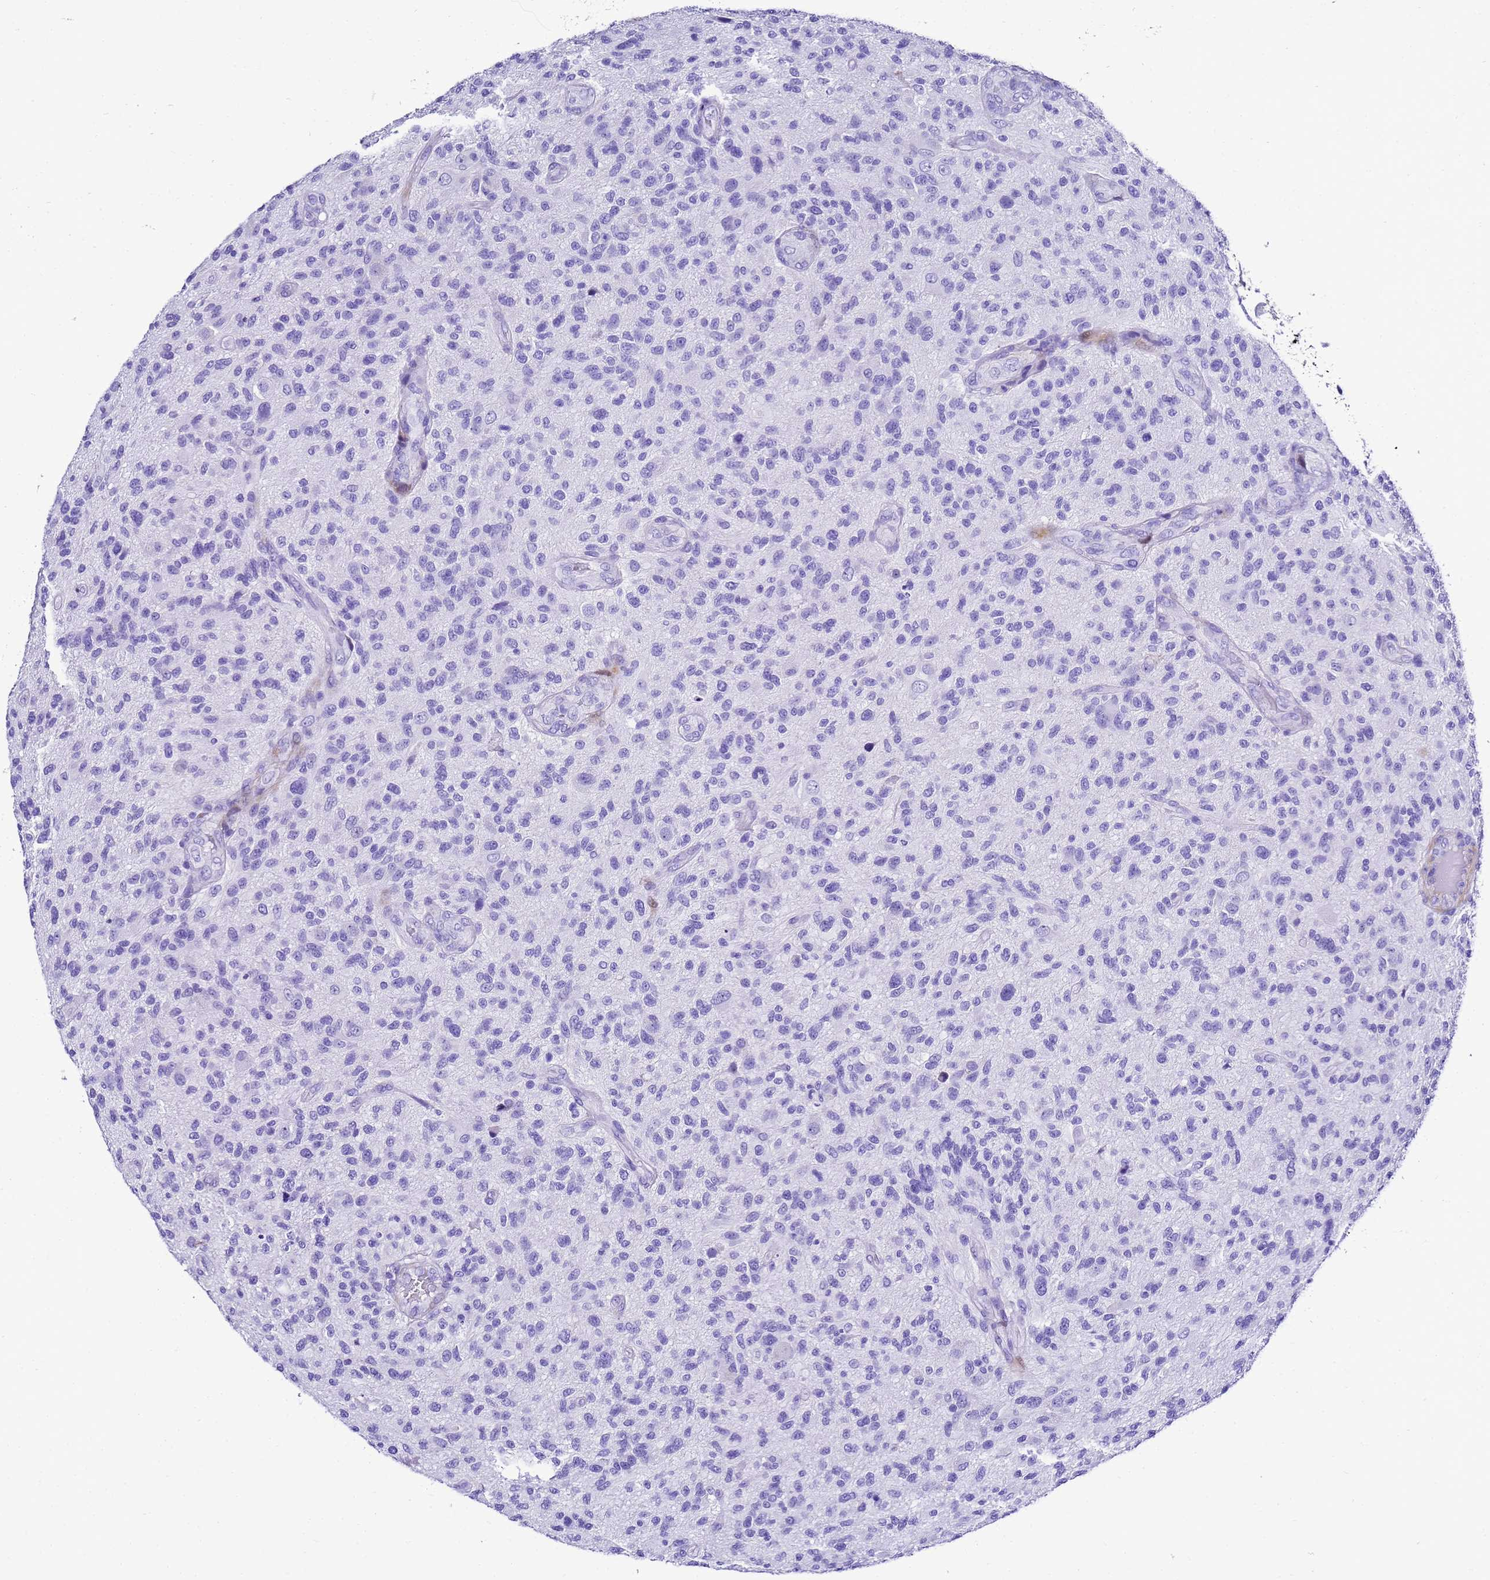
{"staining": {"intensity": "negative", "quantity": "none", "location": "none"}, "tissue": "glioma", "cell_type": "Tumor cells", "image_type": "cancer", "snomed": [{"axis": "morphology", "description": "Glioma, malignant, High grade"}, {"axis": "topography", "description": "Brain"}], "caption": "Human glioma stained for a protein using immunohistochemistry displays no staining in tumor cells.", "gene": "UGT2B10", "patient": {"sex": "male", "age": 47}}